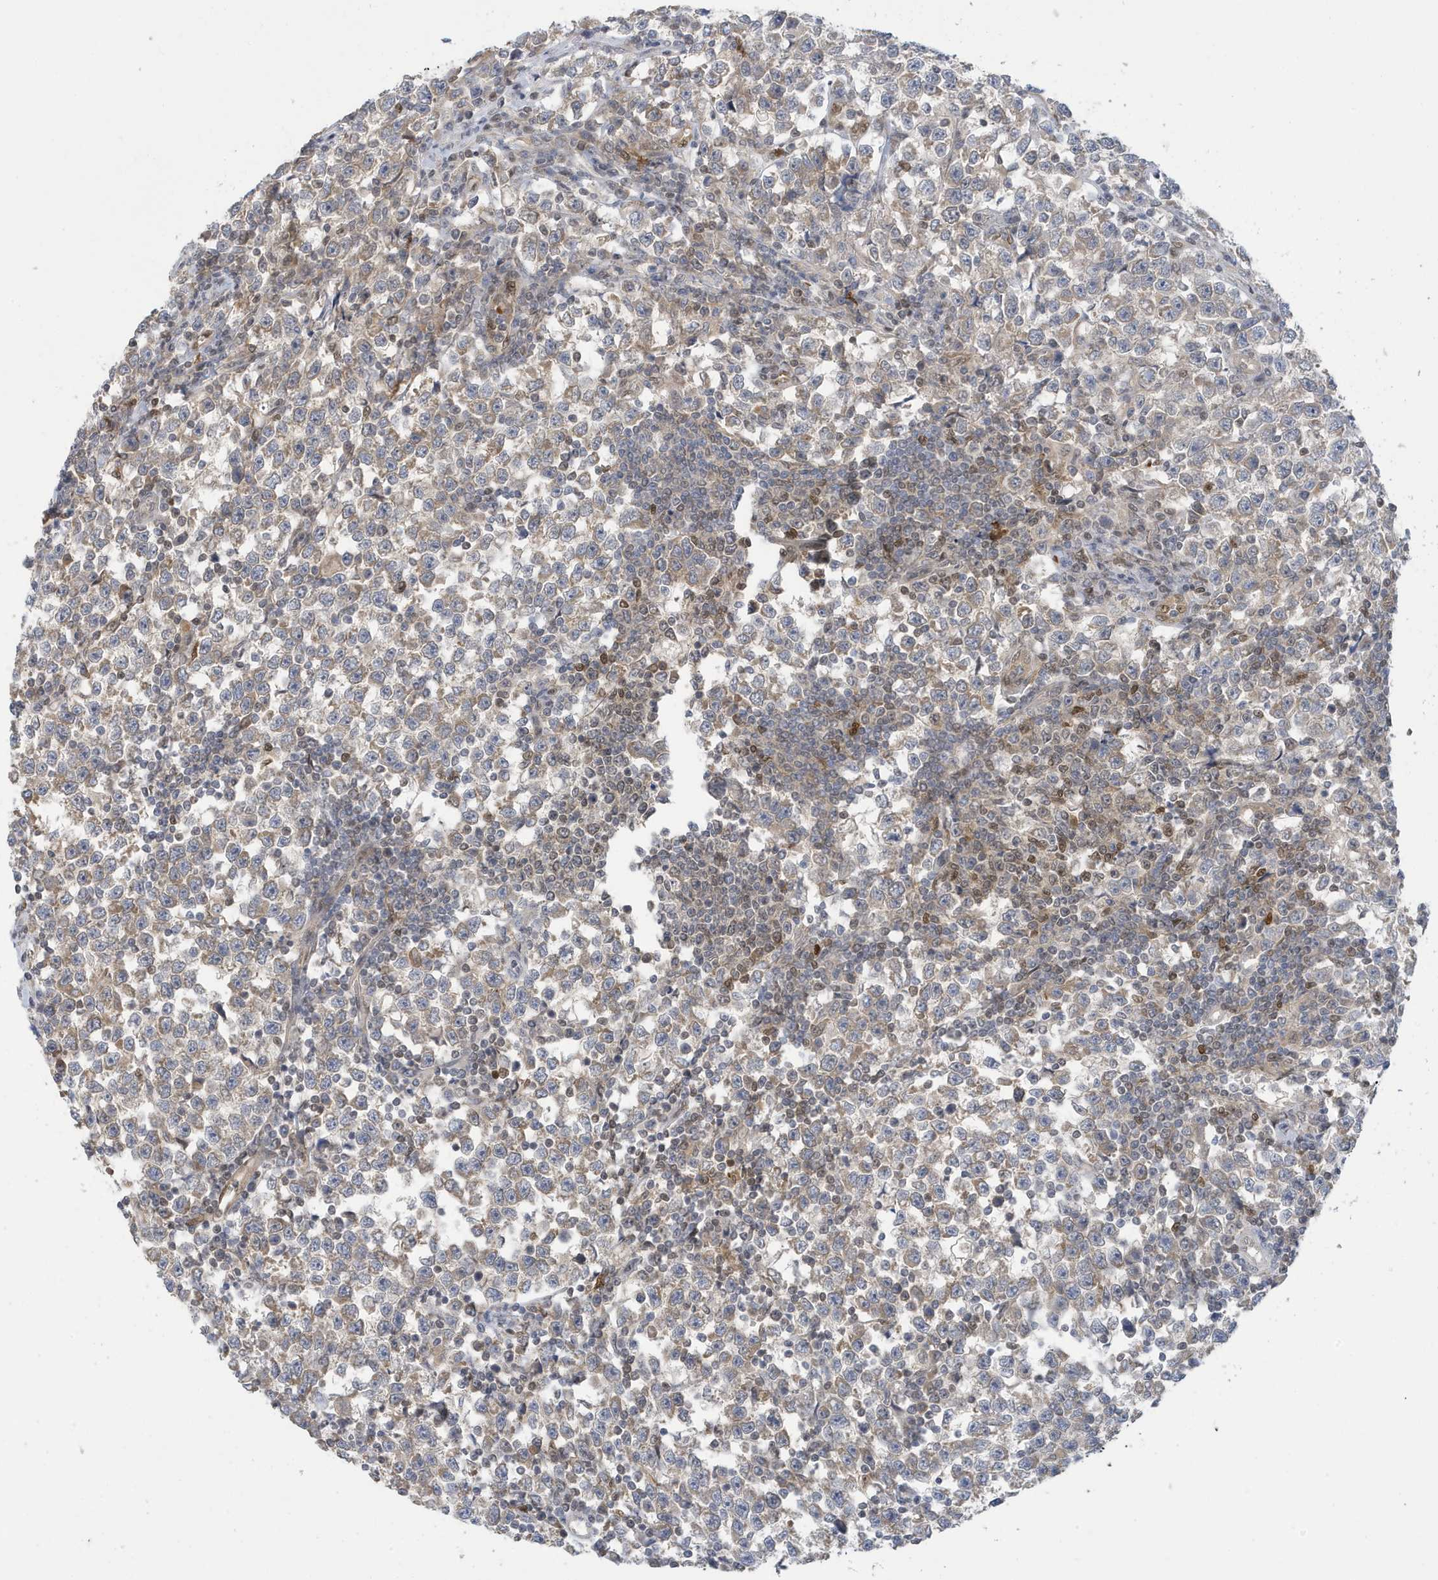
{"staining": {"intensity": "weak", "quantity": "25%-75%", "location": "cytoplasmic/membranous"}, "tissue": "testis cancer", "cell_type": "Tumor cells", "image_type": "cancer", "snomed": [{"axis": "morphology", "description": "Normal tissue, NOS"}, {"axis": "morphology", "description": "Seminoma, NOS"}, {"axis": "topography", "description": "Testis"}], "caption": "Immunohistochemical staining of human seminoma (testis) displays low levels of weak cytoplasmic/membranous positivity in approximately 25%-75% of tumor cells.", "gene": "NCOA7", "patient": {"sex": "male", "age": 43}}